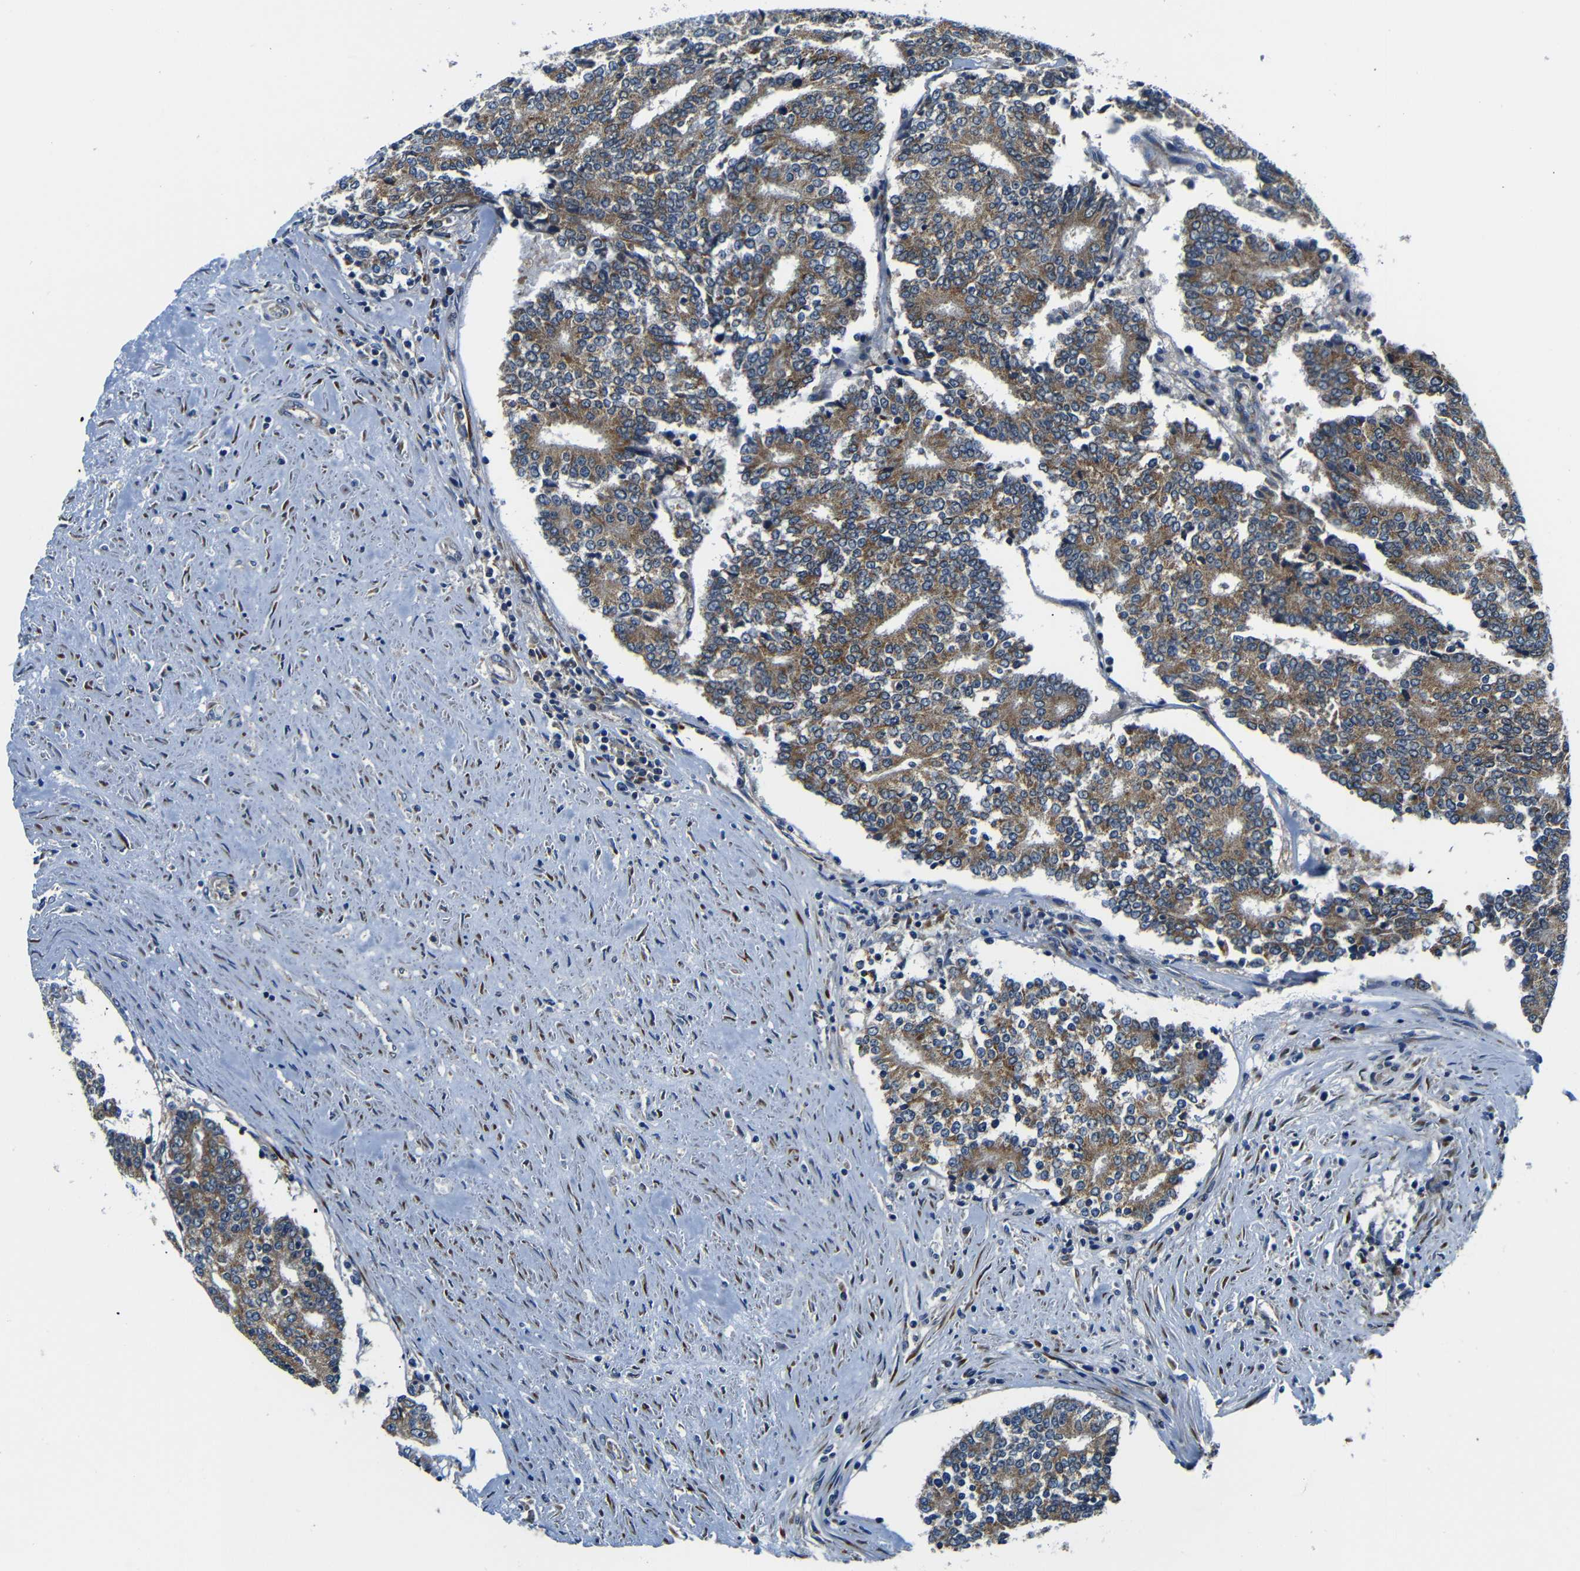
{"staining": {"intensity": "moderate", "quantity": ">75%", "location": "cytoplasmic/membranous"}, "tissue": "prostate cancer", "cell_type": "Tumor cells", "image_type": "cancer", "snomed": [{"axis": "morphology", "description": "Normal tissue, NOS"}, {"axis": "morphology", "description": "Adenocarcinoma, High grade"}, {"axis": "topography", "description": "Prostate"}, {"axis": "topography", "description": "Seminal veicle"}], "caption": "Immunohistochemistry (IHC) (DAB) staining of human high-grade adenocarcinoma (prostate) exhibits moderate cytoplasmic/membranous protein staining in approximately >75% of tumor cells.", "gene": "FKBP14", "patient": {"sex": "male", "age": 55}}